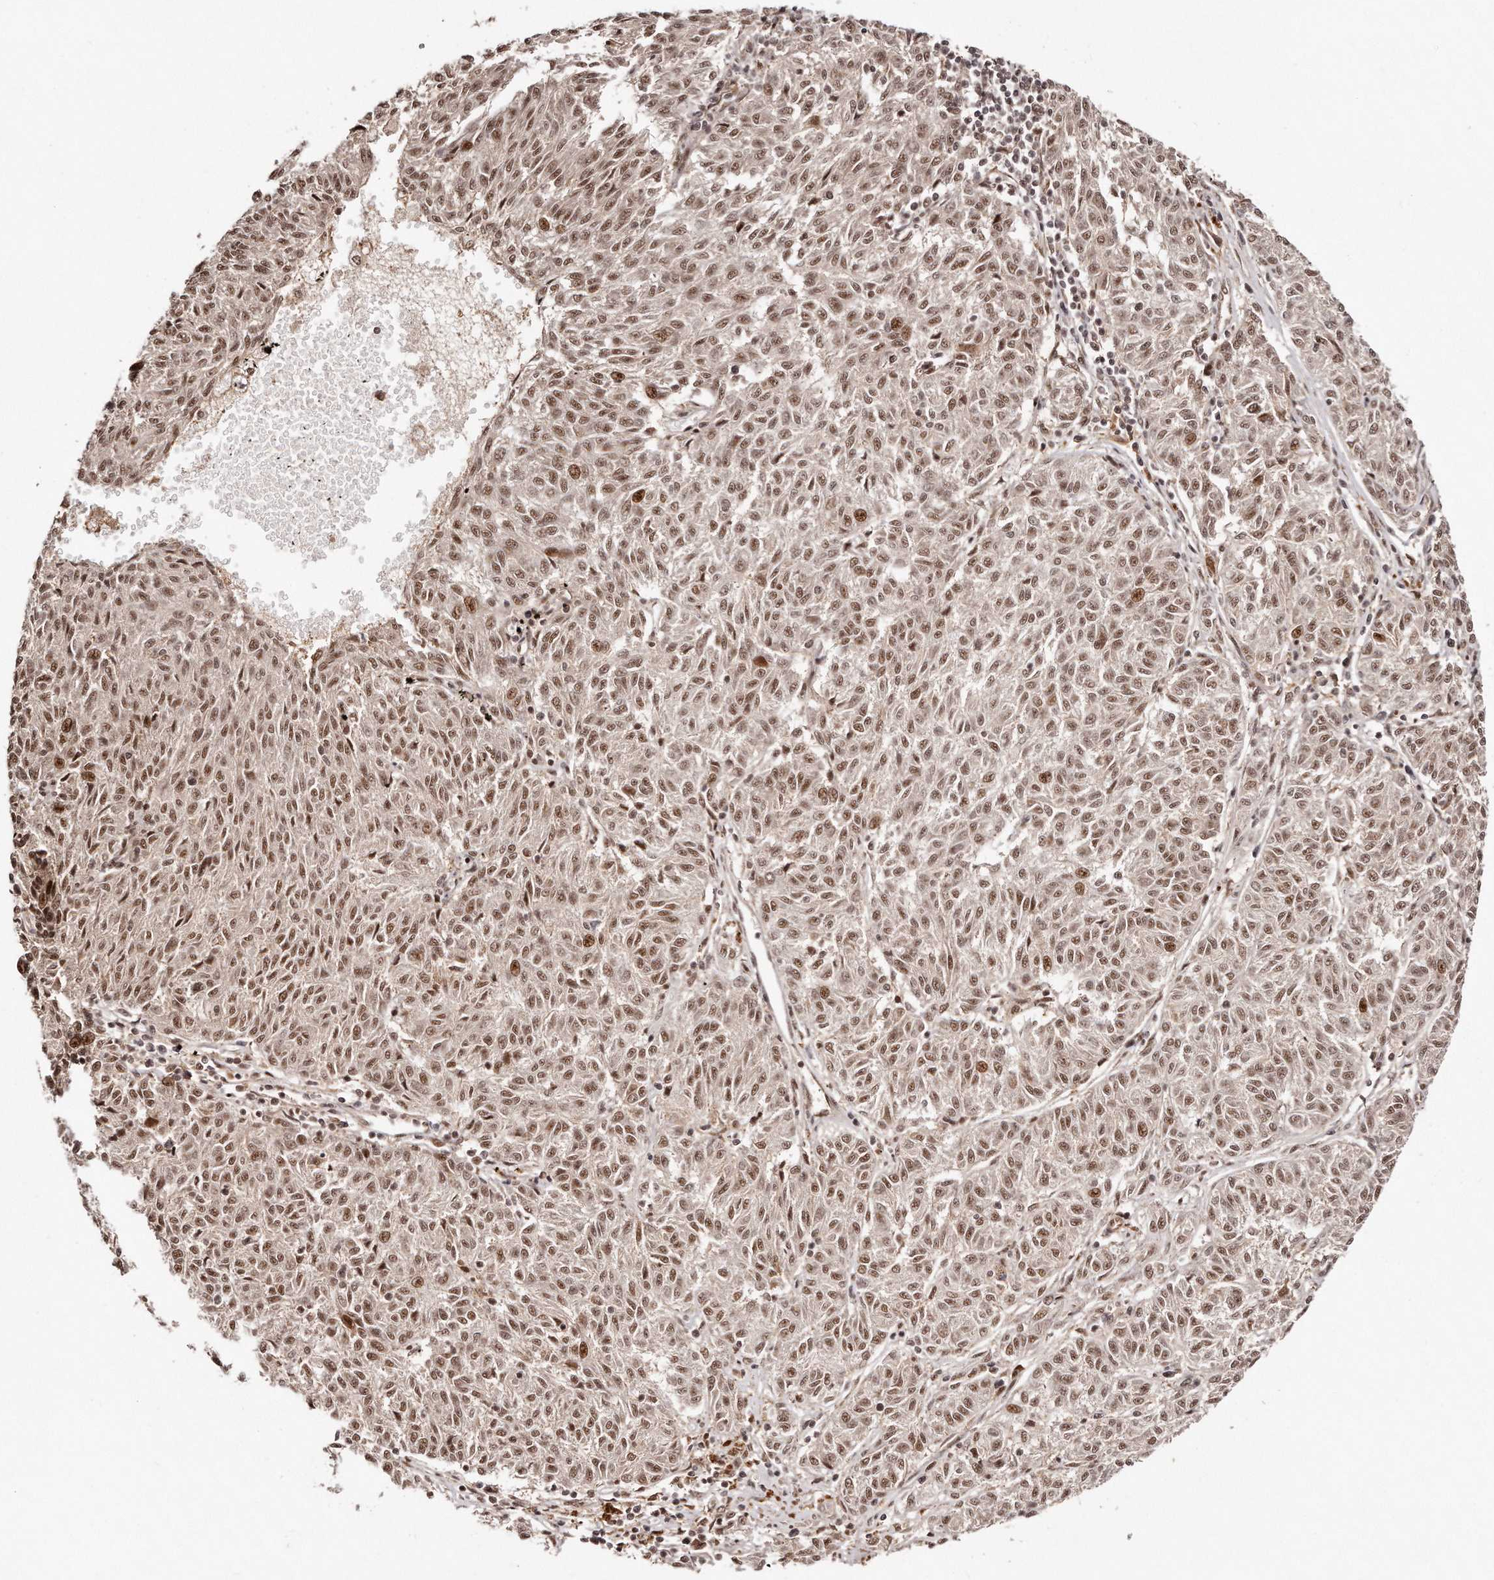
{"staining": {"intensity": "moderate", "quantity": ">75%", "location": "nuclear"}, "tissue": "melanoma", "cell_type": "Tumor cells", "image_type": "cancer", "snomed": [{"axis": "morphology", "description": "Malignant melanoma, NOS"}, {"axis": "topography", "description": "Skin"}], "caption": "Moderate nuclear protein positivity is present in about >75% of tumor cells in melanoma.", "gene": "SOX4", "patient": {"sex": "female", "age": 72}}